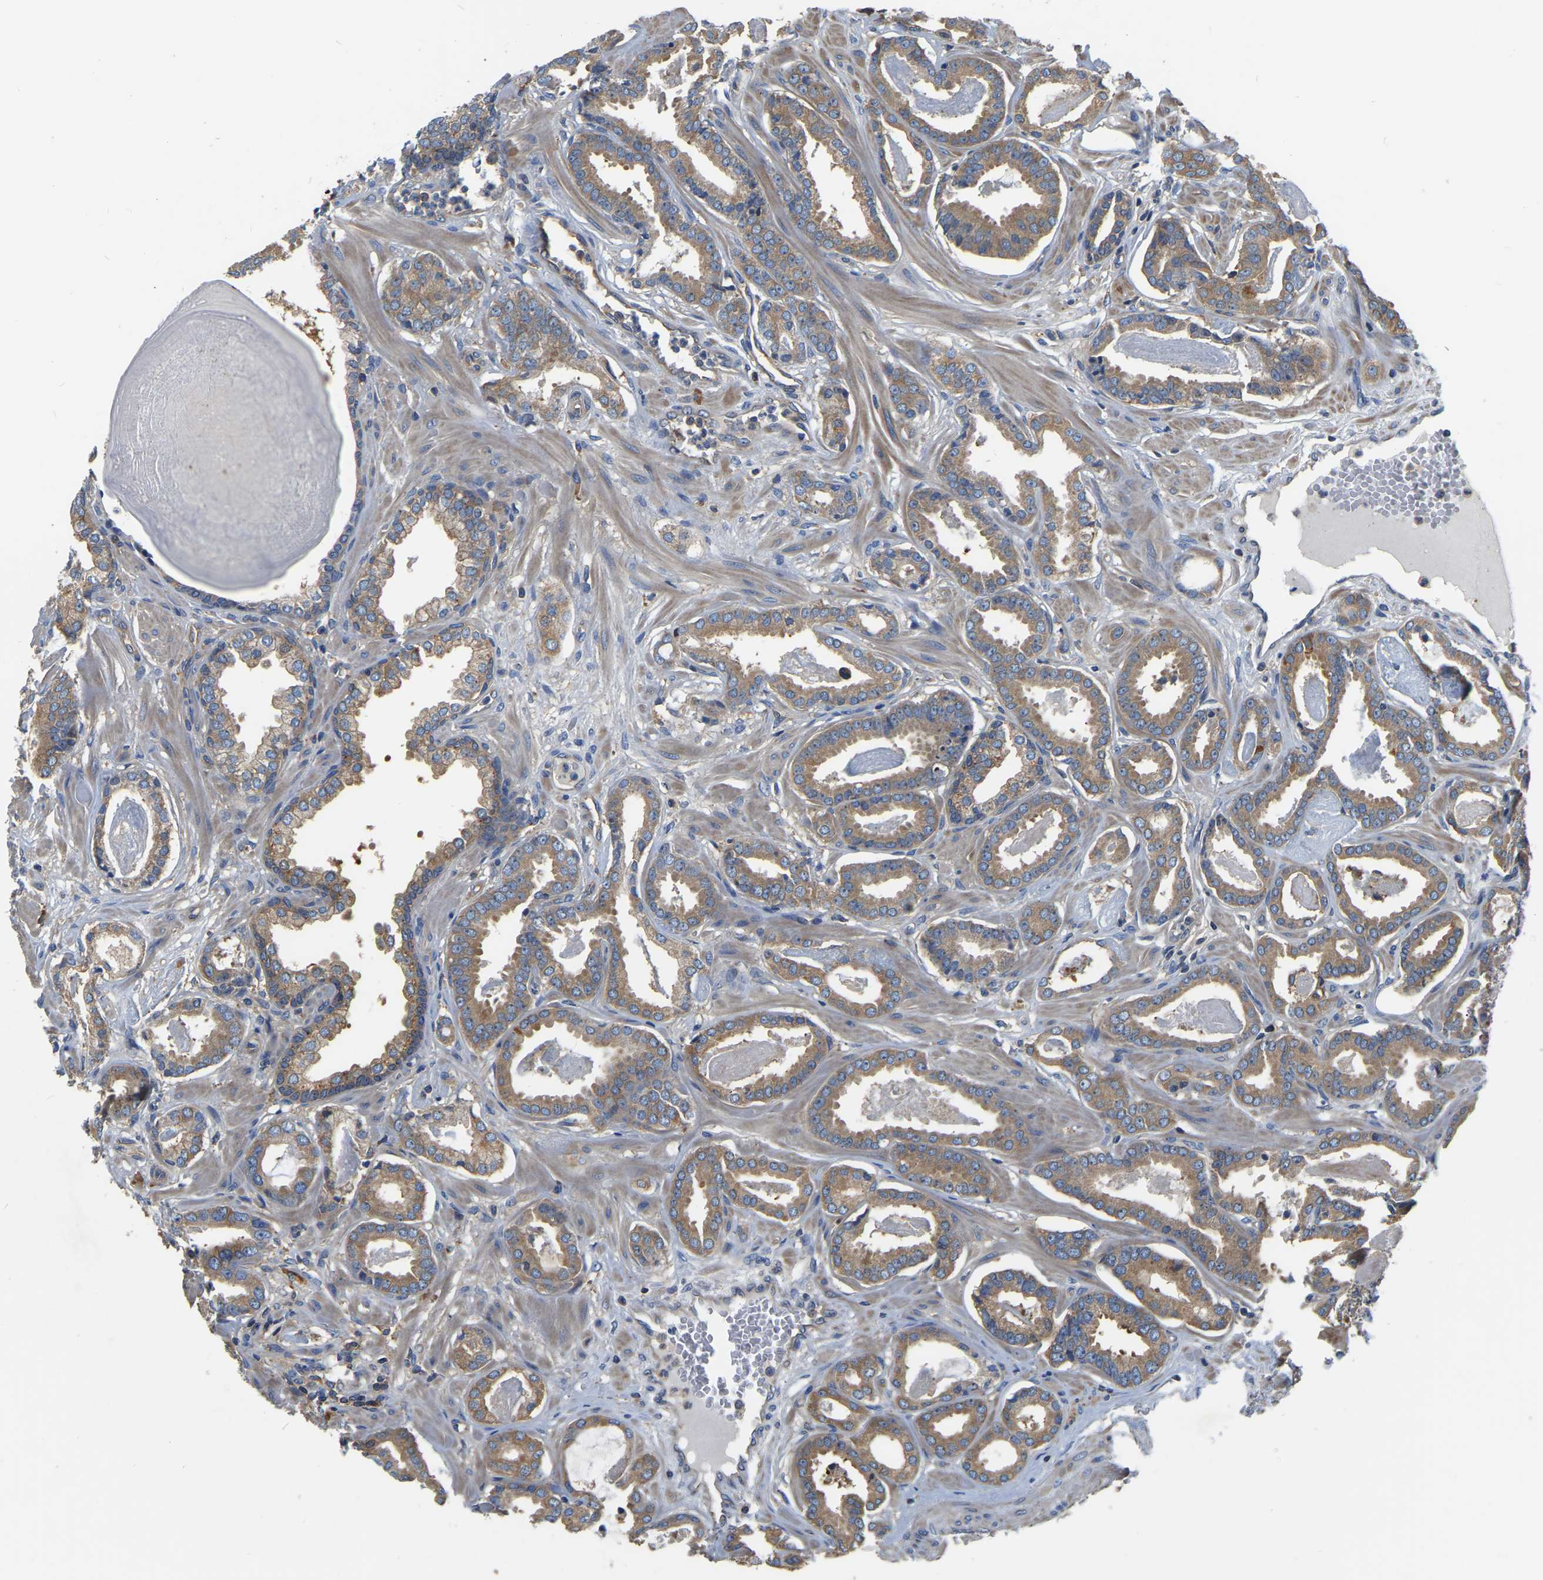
{"staining": {"intensity": "moderate", "quantity": ">75%", "location": "cytoplasmic/membranous"}, "tissue": "prostate cancer", "cell_type": "Tumor cells", "image_type": "cancer", "snomed": [{"axis": "morphology", "description": "Adenocarcinoma, Low grade"}, {"axis": "topography", "description": "Prostate"}], "caption": "Human prostate adenocarcinoma (low-grade) stained for a protein (brown) displays moderate cytoplasmic/membranous positive staining in approximately >75% of tumor cells.", "gene": "GARS1", "patient": {"sex": "male", "age": 53}}